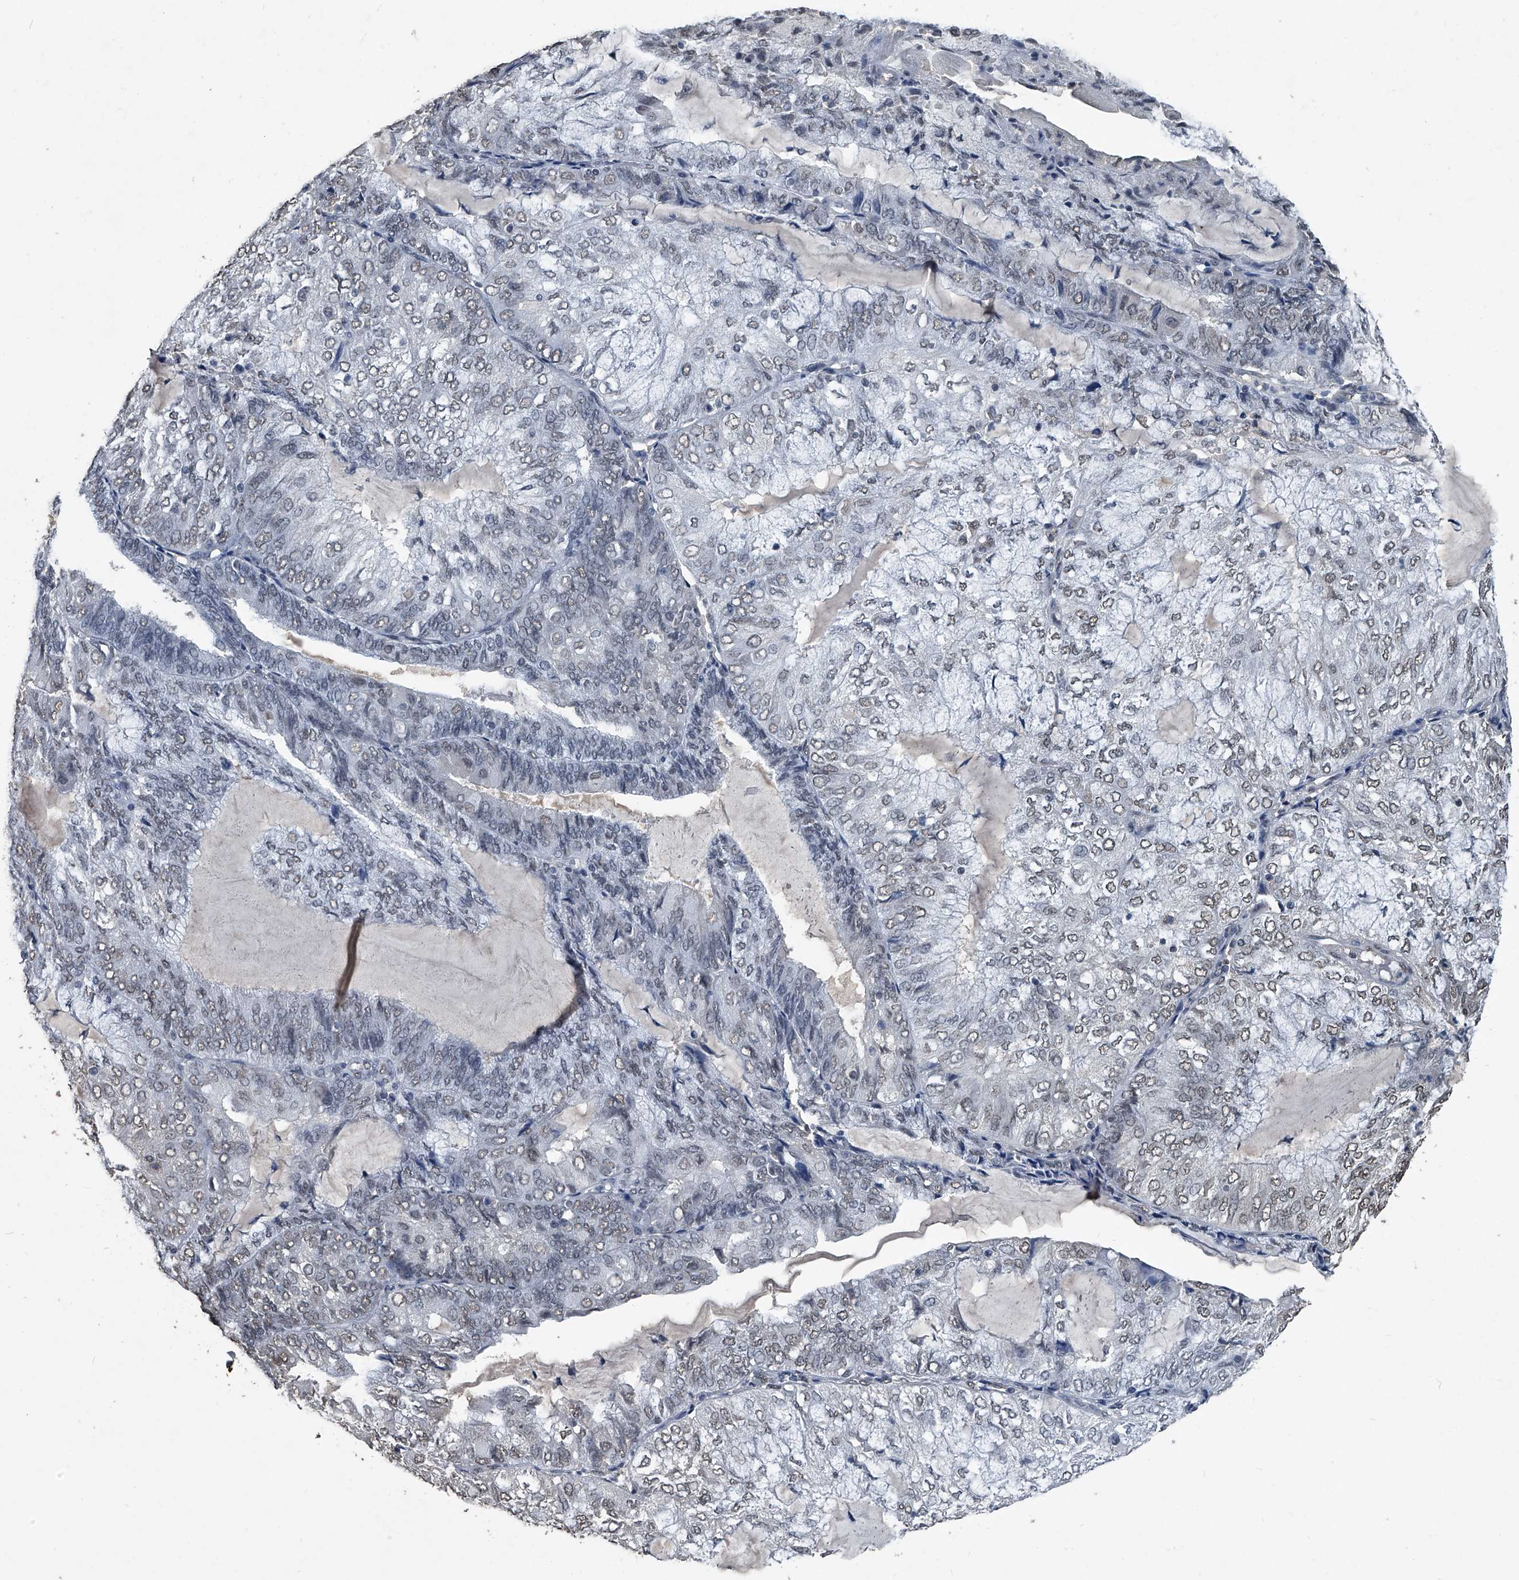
{"staining": {"intensity": "weak", "quantity": "25%-75%", "location": "nuclear"}, "tissue": "endometrial cancer", "cell_type": "Tumor cells", "image_type": "cancer", "snomed": [{"axis": "morphology", "description": "Adenocarcinoma, NOS"}, {"axis": "topography", "description": "Endometrium"}], "caption": "Protein expression by immunohistochemistry reveals weak nuclear expression in about 25%-75% of tumor cells in adenocarcinoma (endometrial).", "gene": "MATR3", "patient": {"sex": "female", "age": 81}}